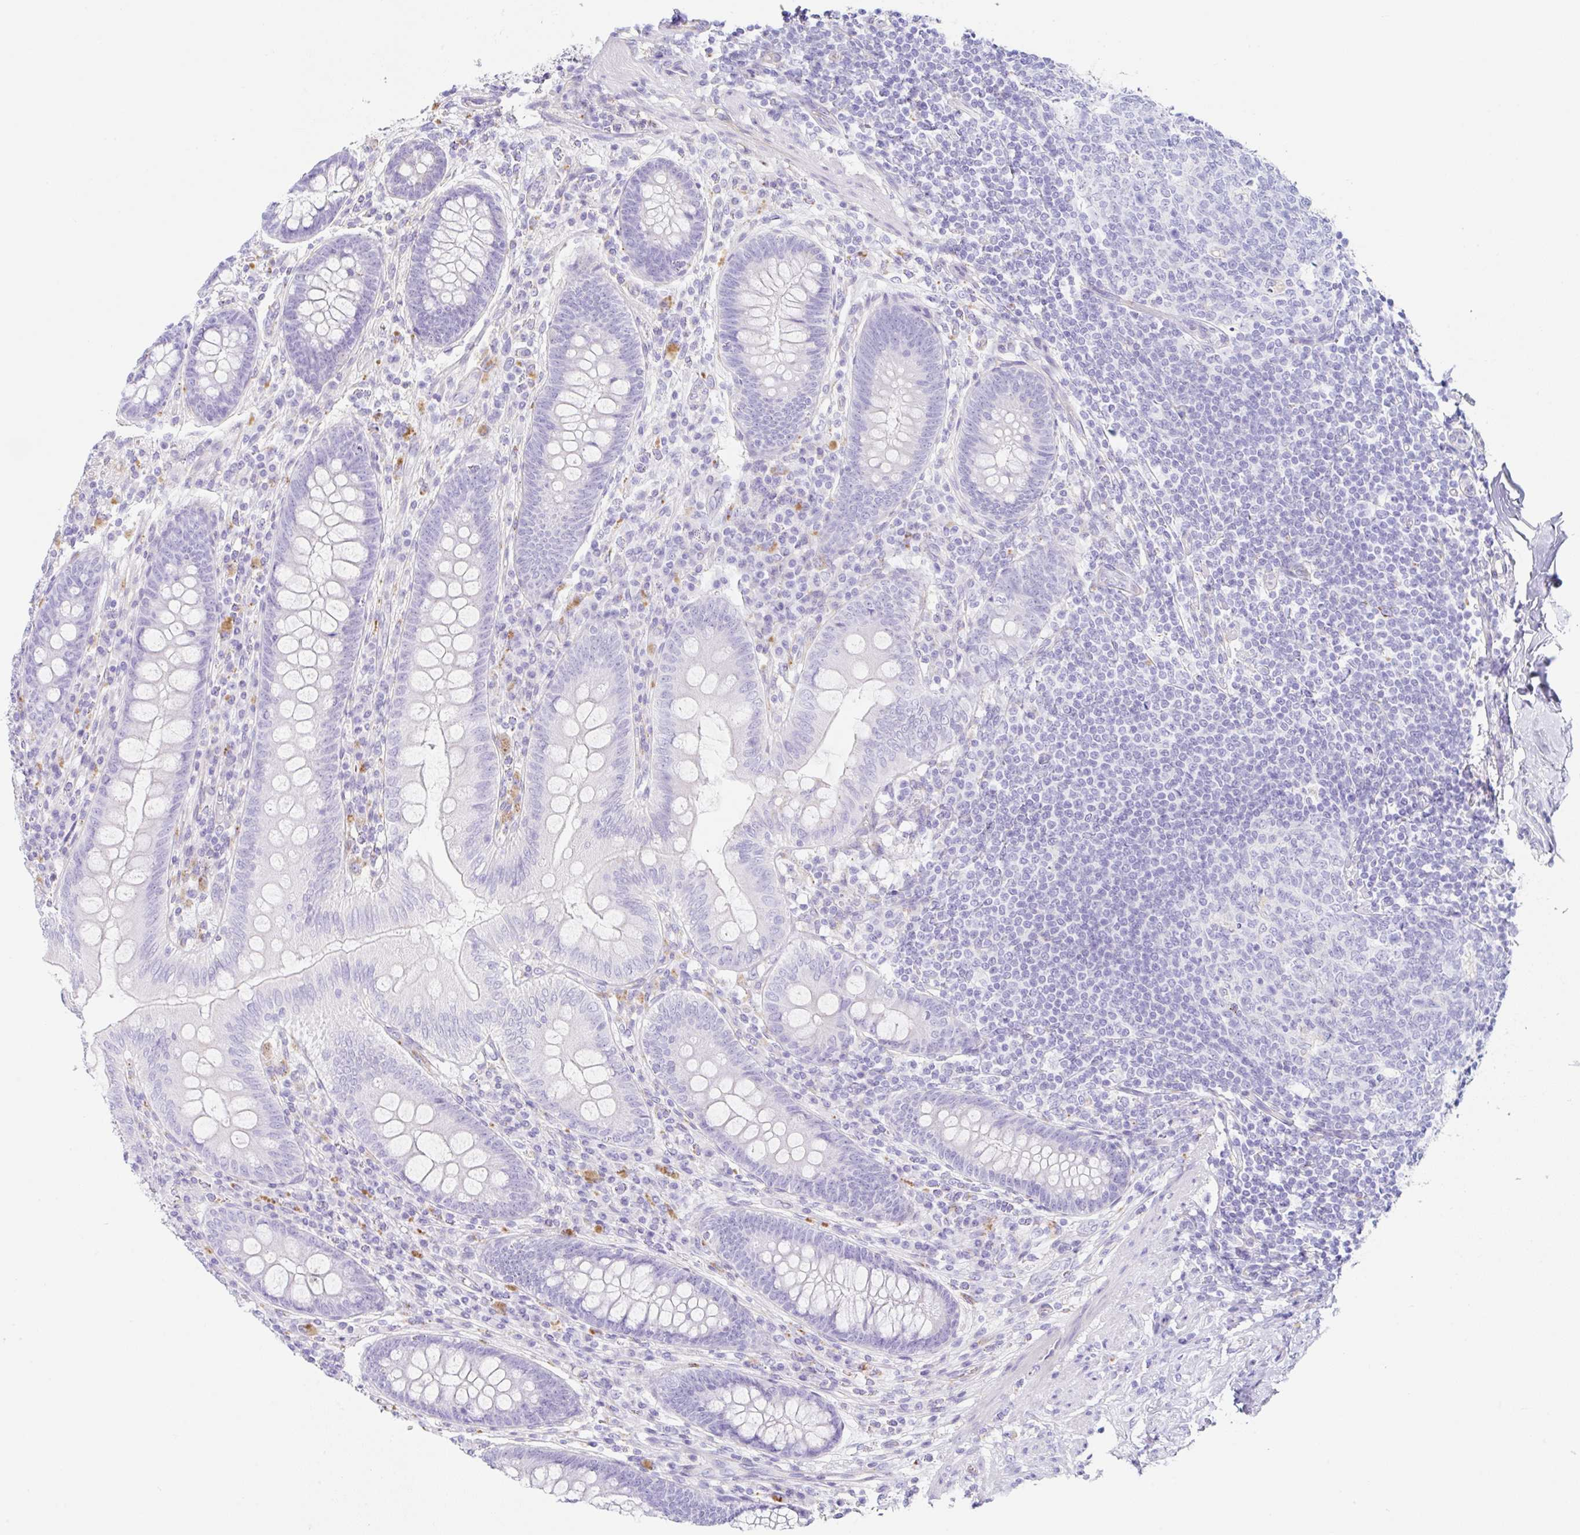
{"staining": {"intensity": "negative", "quantity": "none", "location": "none"}, "tissue": "appendix", "cell_type": "Glandular cells", "image_type": "normal", "snomed": [{"axis": "morphology", "description": "Normal tissue, NOS"}, {"axis": "topography", "description": "Appendix"}], "caption": "A high-resolution photomicrograph shows immunohistochemistry (IHC) staining of unremarkable appendix, which reveals no significant expression in glandular cells.", "gene": "DKK4", "patient": {"sex": "male", "age": 71}}